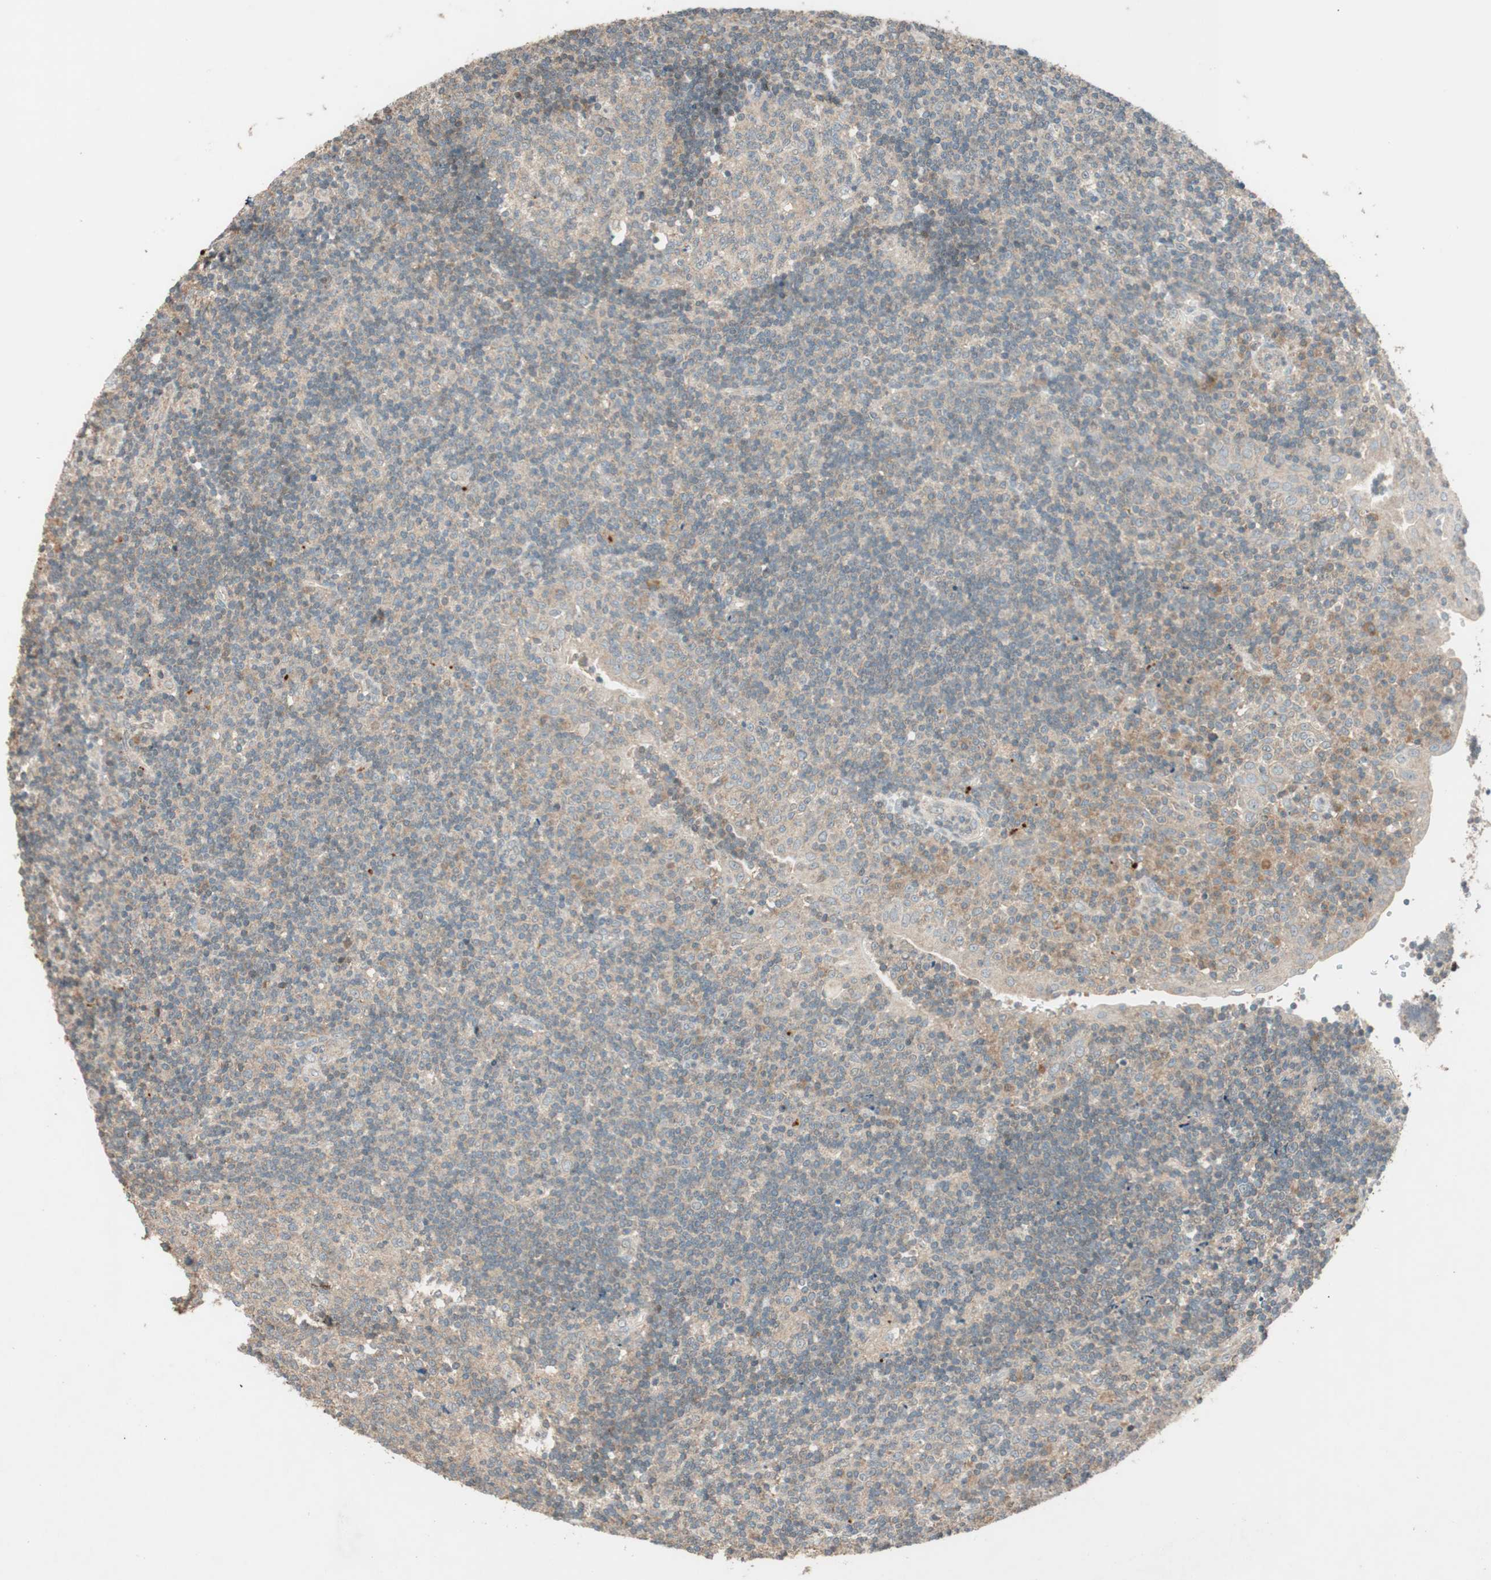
{"staining": {"intensity": "weak", "quantity": ">75%", "location": "cytoplasmic/membranous"}, "tissue": "tonsil", "cell_type": "Germinal center cells", "image_type": "normal", "snomed": [{"axis": "morphology", "description": "Normal tissue, NOS"}, {"axis": "topography", "description": "Tonsil"}], "caption": "IHC staining of normal tonsil, which shows low levels of weak cytoplasmic/membranous staining in about >75% of germinal center cells indicating weak cytoplasmic/membranous protein expression. The staining was performed using DAB (brown) for protein detection and nuclei were counterstained in hematoxylin (blue).", "gene": "GLB1", "patient": {"sex": "female", "age": 40}}